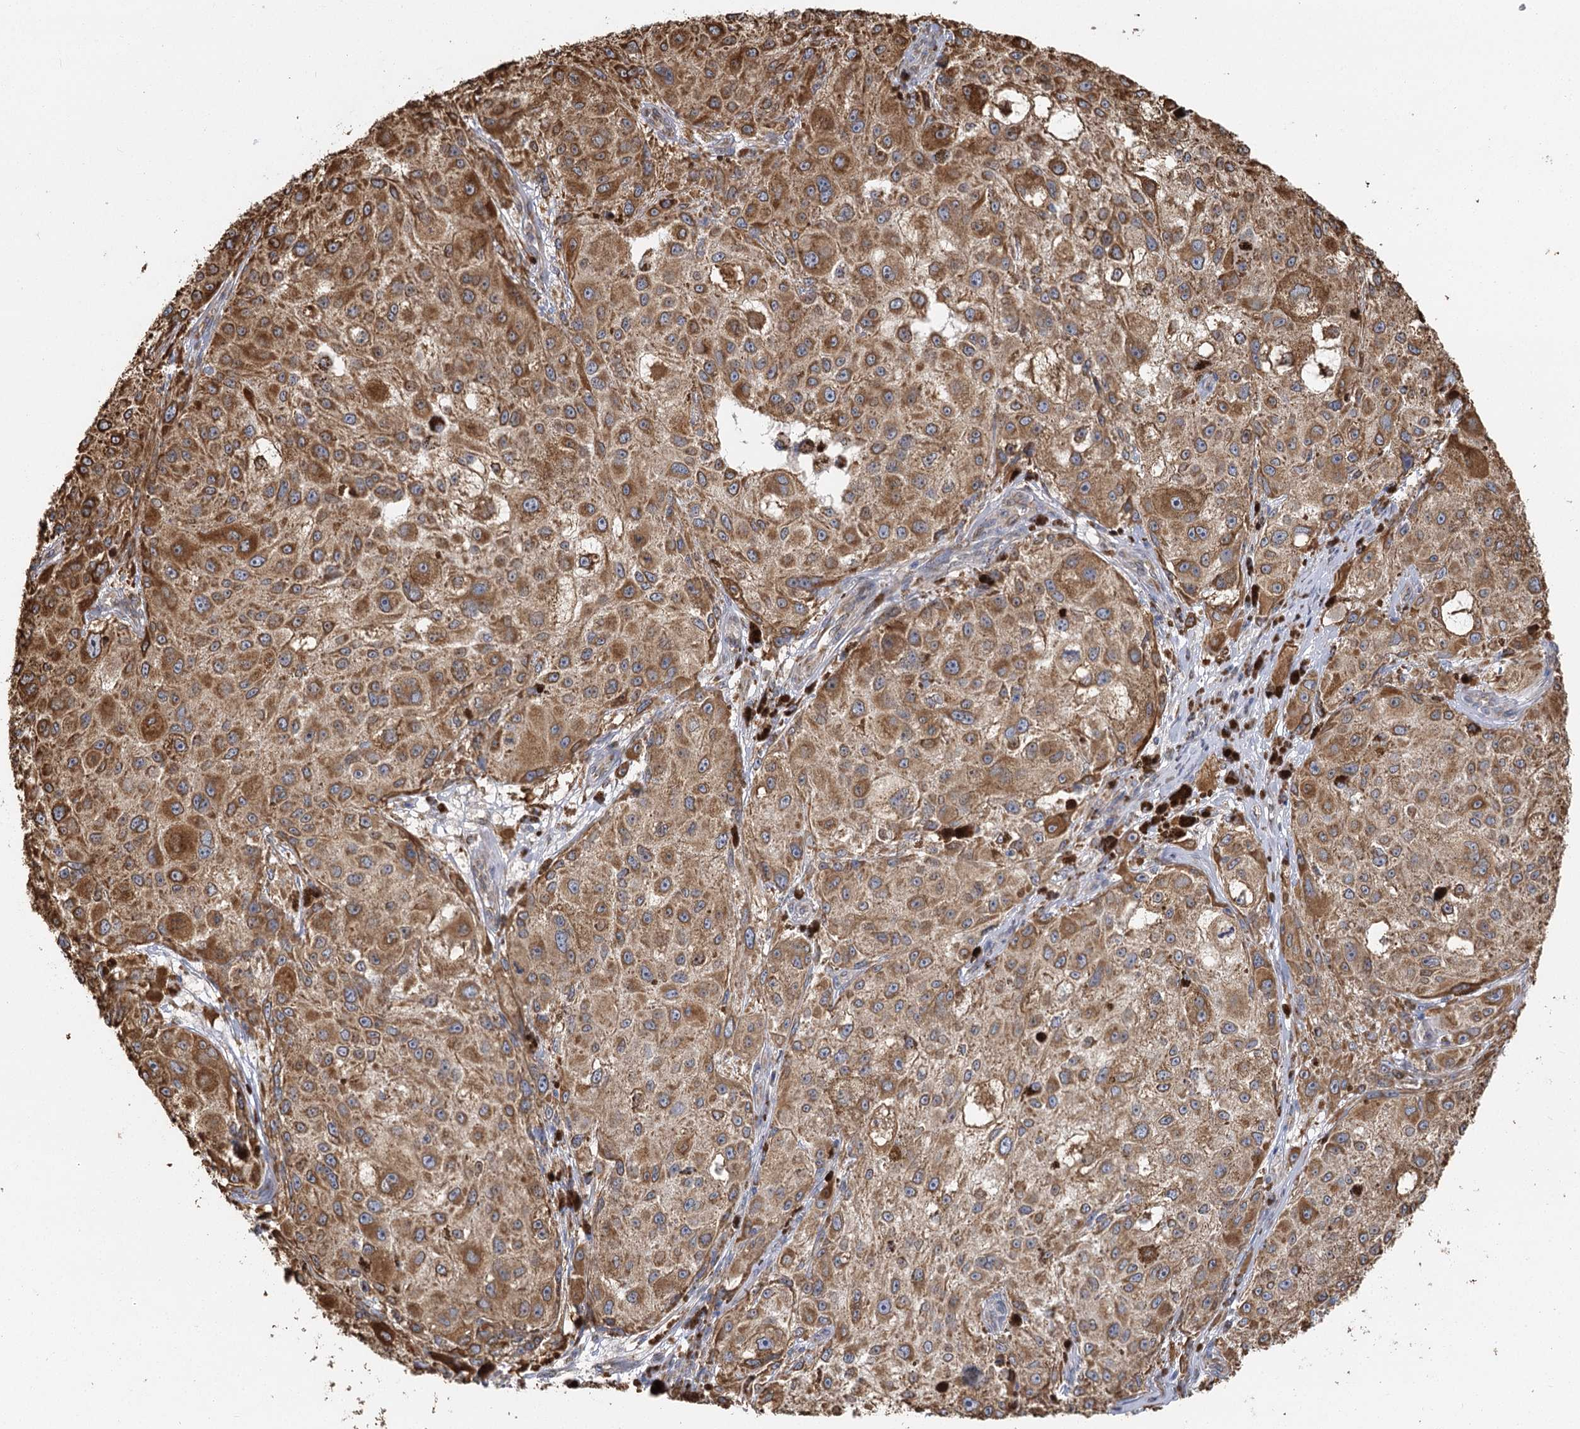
{"staining": {"intensity": "moderate", "quantity": ">75%", "location": "cytoplasmic/membranous"}, "tissue": "melanoma", "cell_type": "Tumor cells", "image_type": "cancer", "snomed": [{"axis": "morphology", "description": "Necrosis, NOS"}, {"axis": "morphology", "description": "Malignant melanoma, NOS"}, {"axis": "topography", "description": "Skin"}], "caption": "Immunohistochemistry photomicrograph of melanoma stained for a protein (brown), which demonstrates medium levels of moderate cytoplasmic/membranous positivity in approximately >75% of tumor cells.", "gene": "IL11RA", "patient": {"sex": "female", "age": 87}}